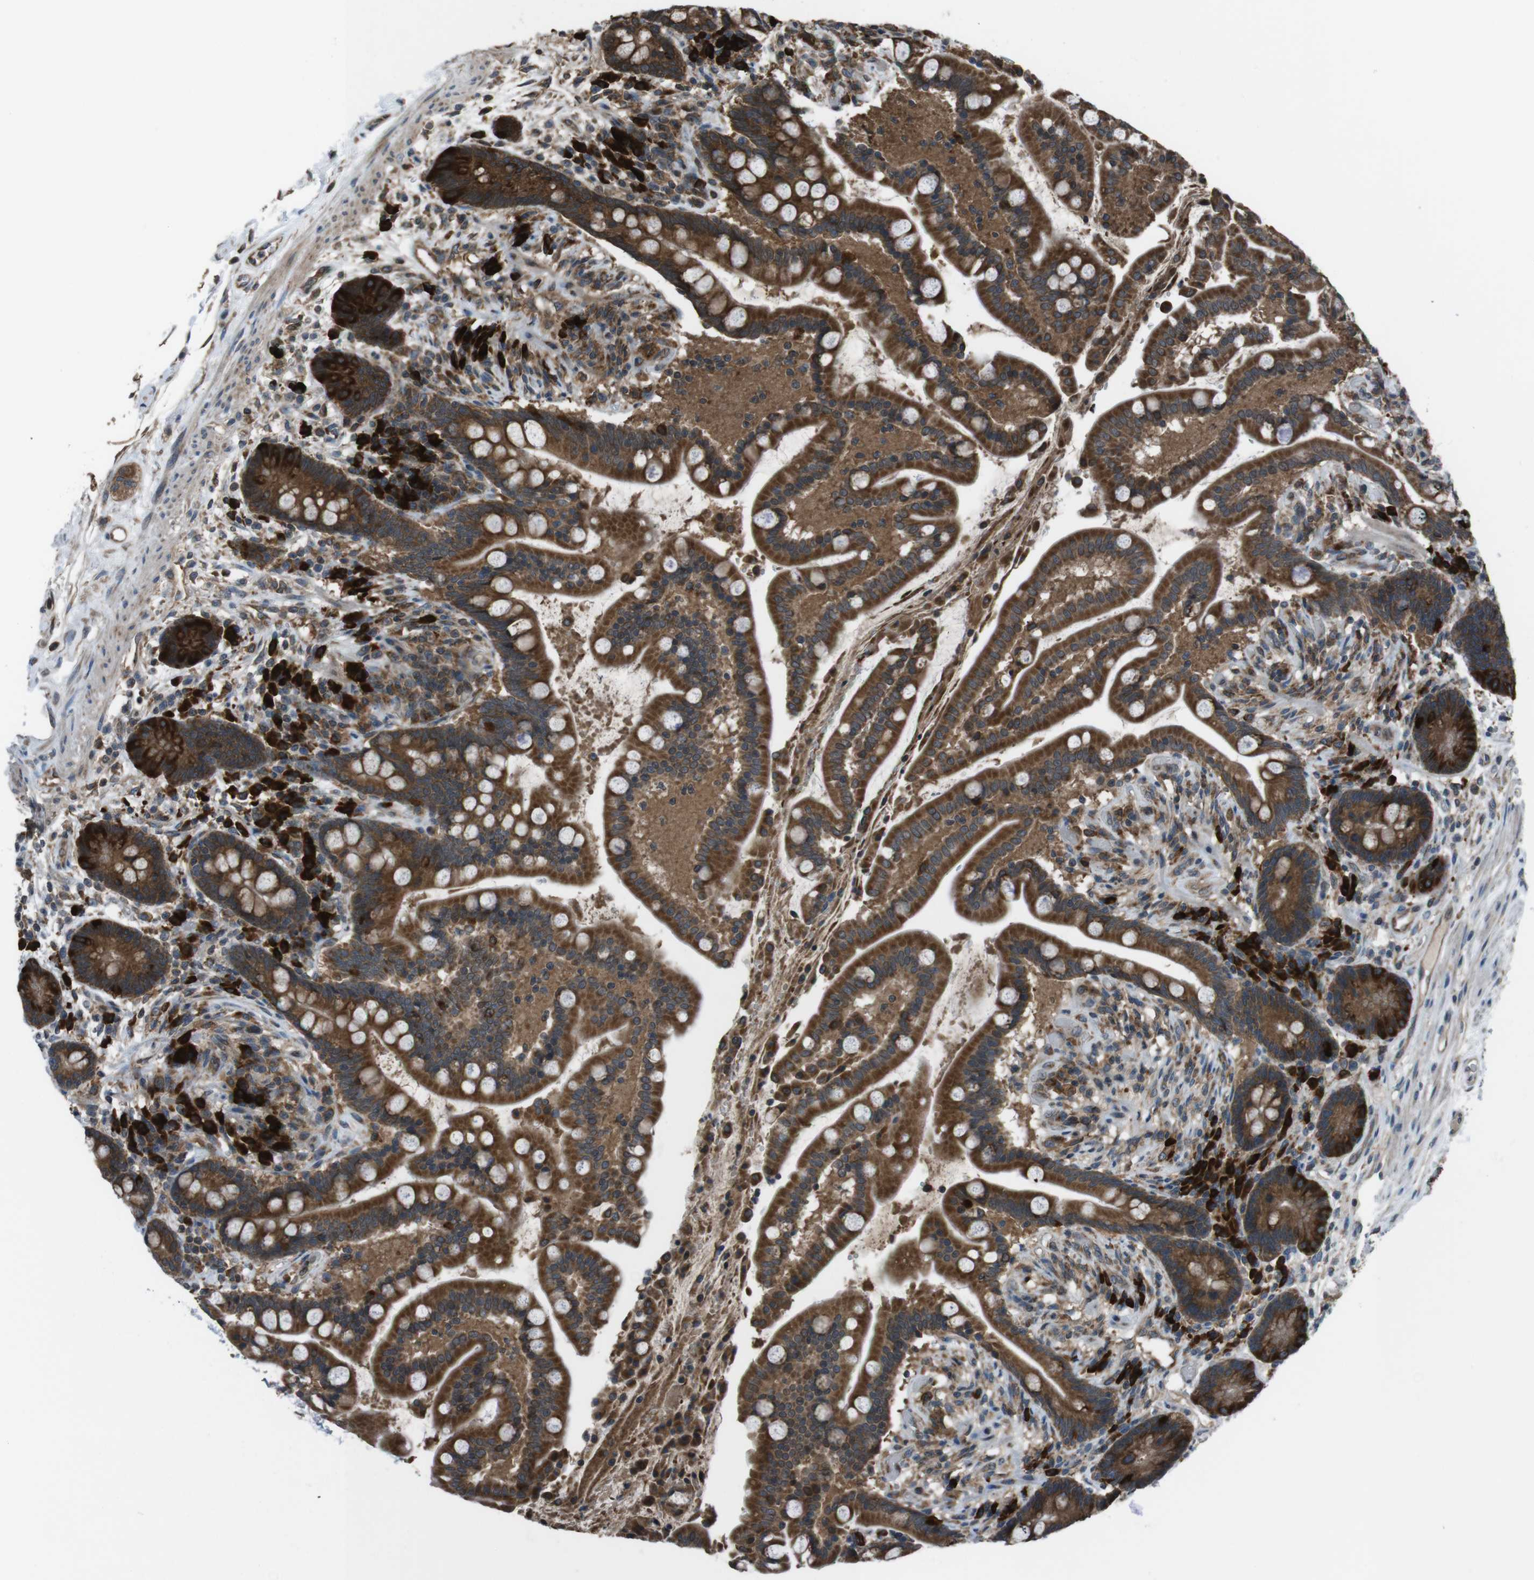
{"staining": {"intensity": "weak", "quantity": ">75%", "location": "cytoplasmic/membranous"}, "tissue": "colon", "cell_type": "Endothelial cells", "image_type": "normal", "snomed": [{"axis": "morphology", "description": "Normal tissue, NOS"}, {"axis": "topography", "description": "Colon"}], "caption": "Immunohistochemical staining of unremarkable colon exhibits >75% levels of weak cytoplasmic/membranous protein positivity in about >75% of endothelial cells.", "gene": "SSR3", "patient": {"sex": "male", "age": 73}}